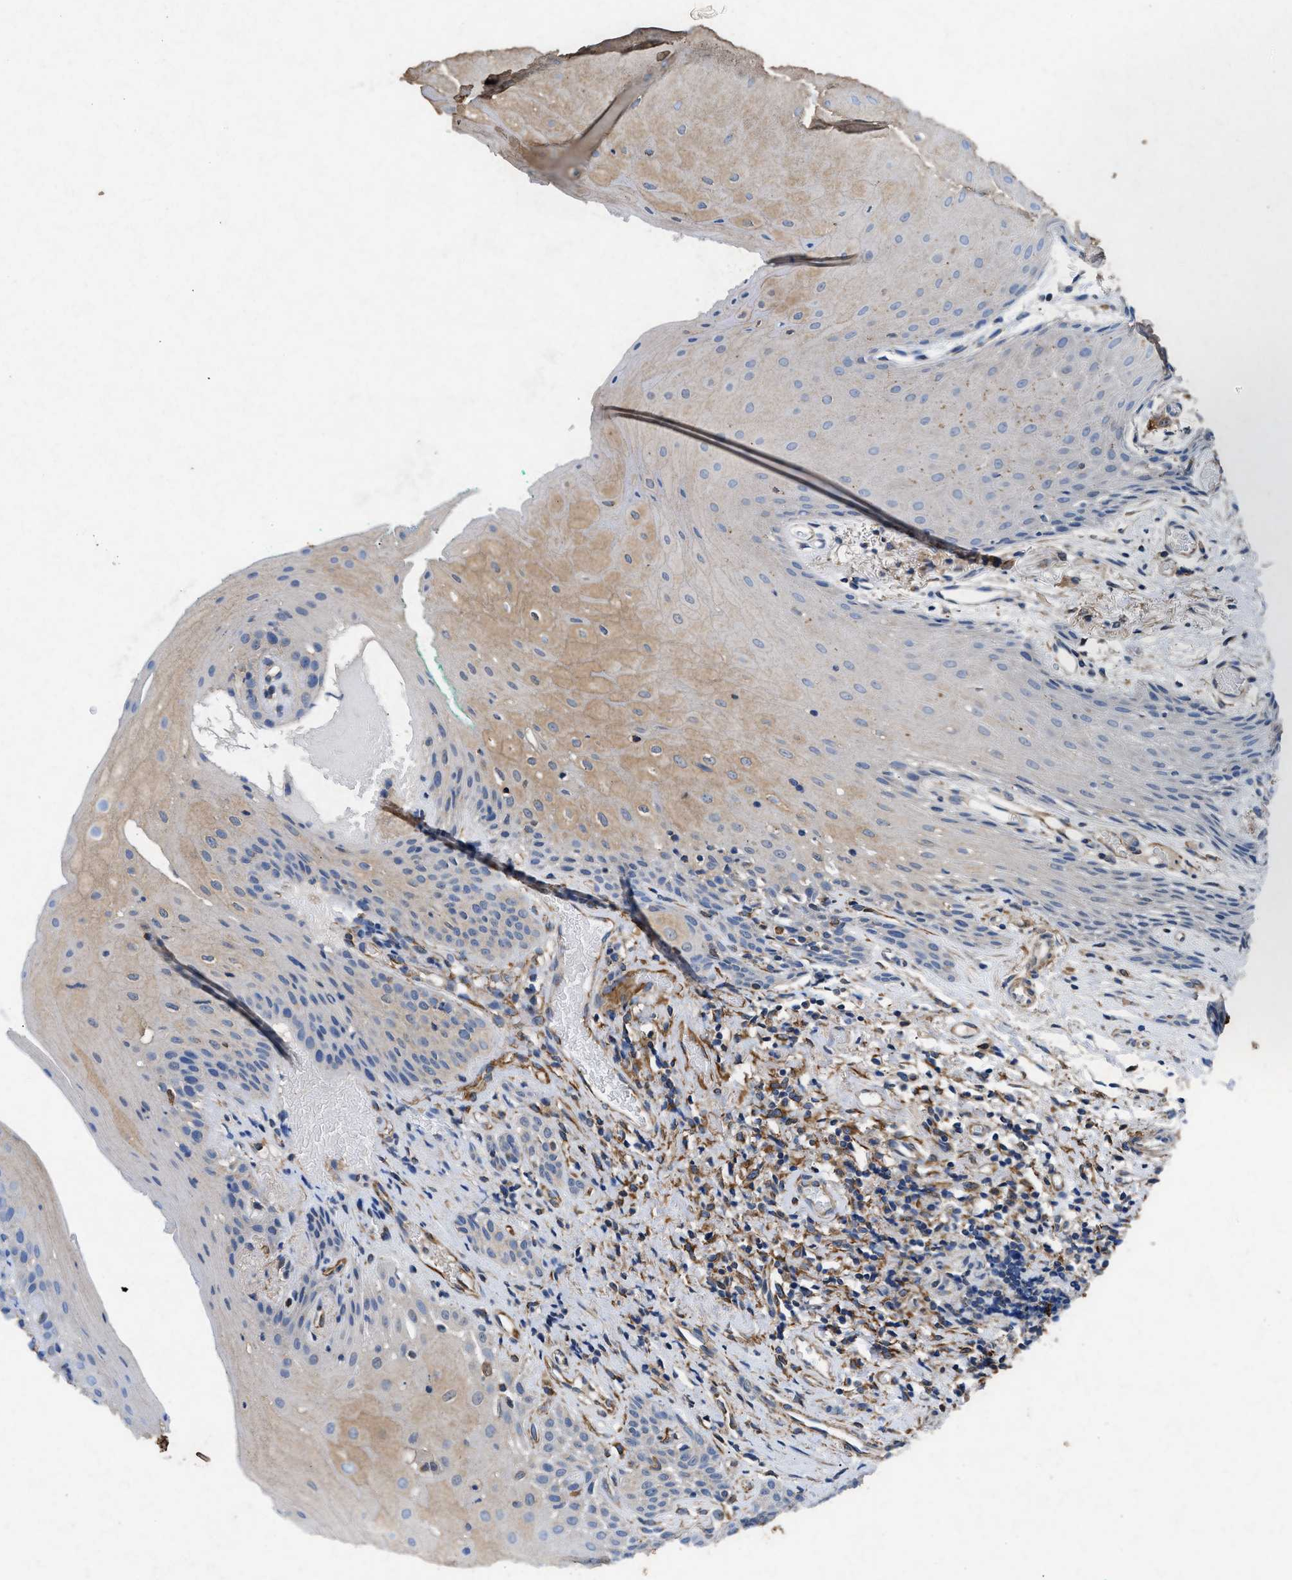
{"staining": {"intensity": "weak", "quantity": "25%-75%", "location": "cytoplasmic/membranous"}, "tissue": "oral mucosa", "cell_type": "Squamous epithelial cells", "image_type": "normal", "snomed": [{"axis": "morphology", "description": "Normal tissue, NOS"}, {"axis": "morphology", "description": "Squamous cell carcinoma, NOS"}, {"axis": "topography", "description": "Oral tissue"}, {"axis": "topography", "description": "Salivary gland"}, {"axis": "topography", "description": "Head-Neck"}], "caption": "An IHC image of normal tissue is shown. Protein staining in brown labels weak cytoplasmic/membranous positivity in oral mucosa within squamous epithelial cells.", "gene": "CDK15", "patient": {"sex": "female", "age": 62}}